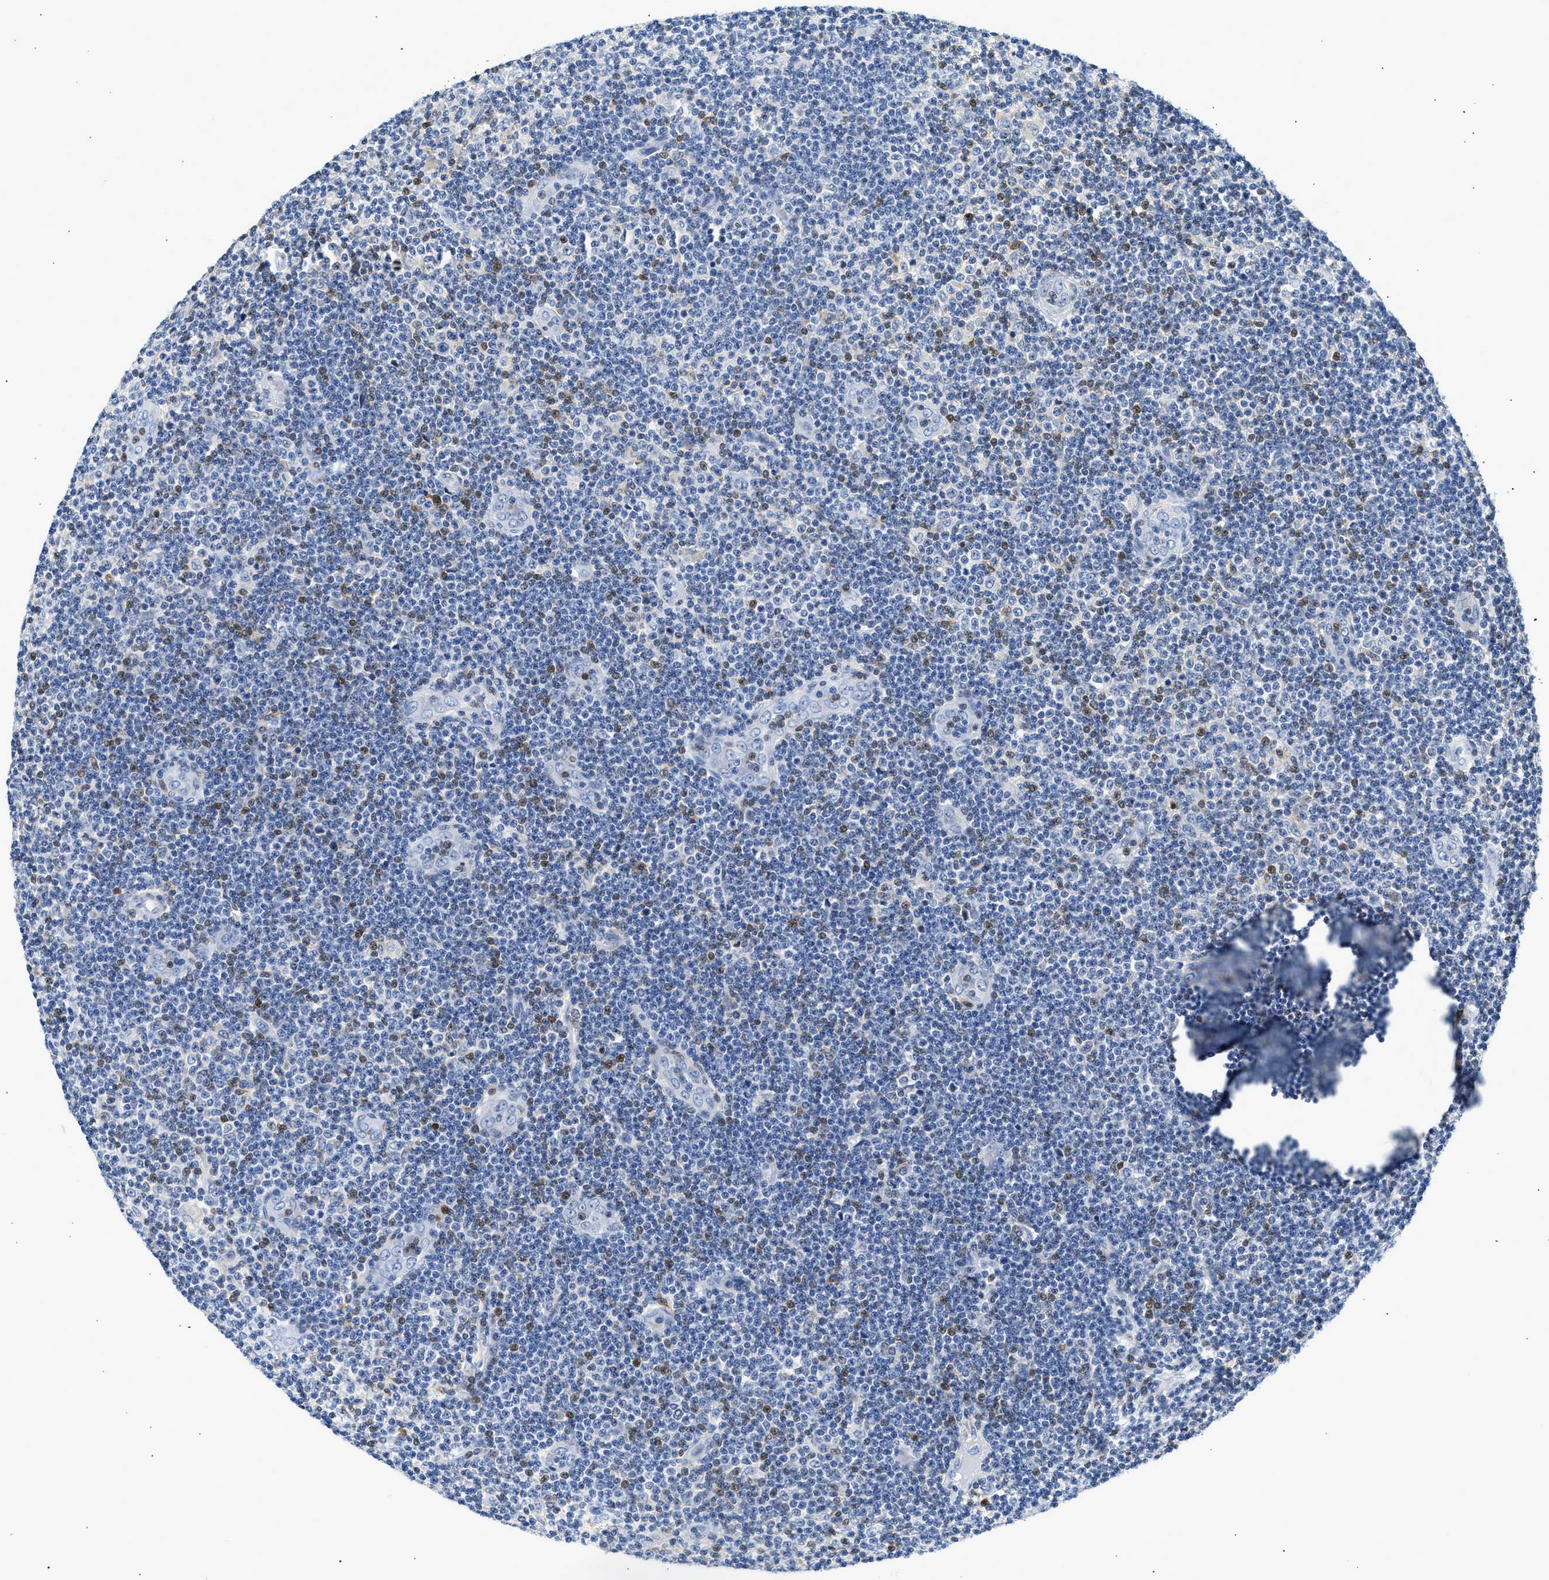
{"staining": {"intensity": "negative", "quantity": "none", "location": "none"}, "tissue": "lymphoma", "cell_type": "Tumor cells", "image_type": "cancer", "snomed": [{"axis": "morphology", "description": "Malignant lymphoma, non-Hodgkin's type, Low grade"}, {"axis": "topography", "description": "Lymph node"}], "caption": "Low-grade malignant lymphoma, non-Hodgkin's type stained for a protein using immunohistochemistry displays no positivity tumor cells.", "gene": "SLIT2", "patient": {"sex": "male", "age": 83}}